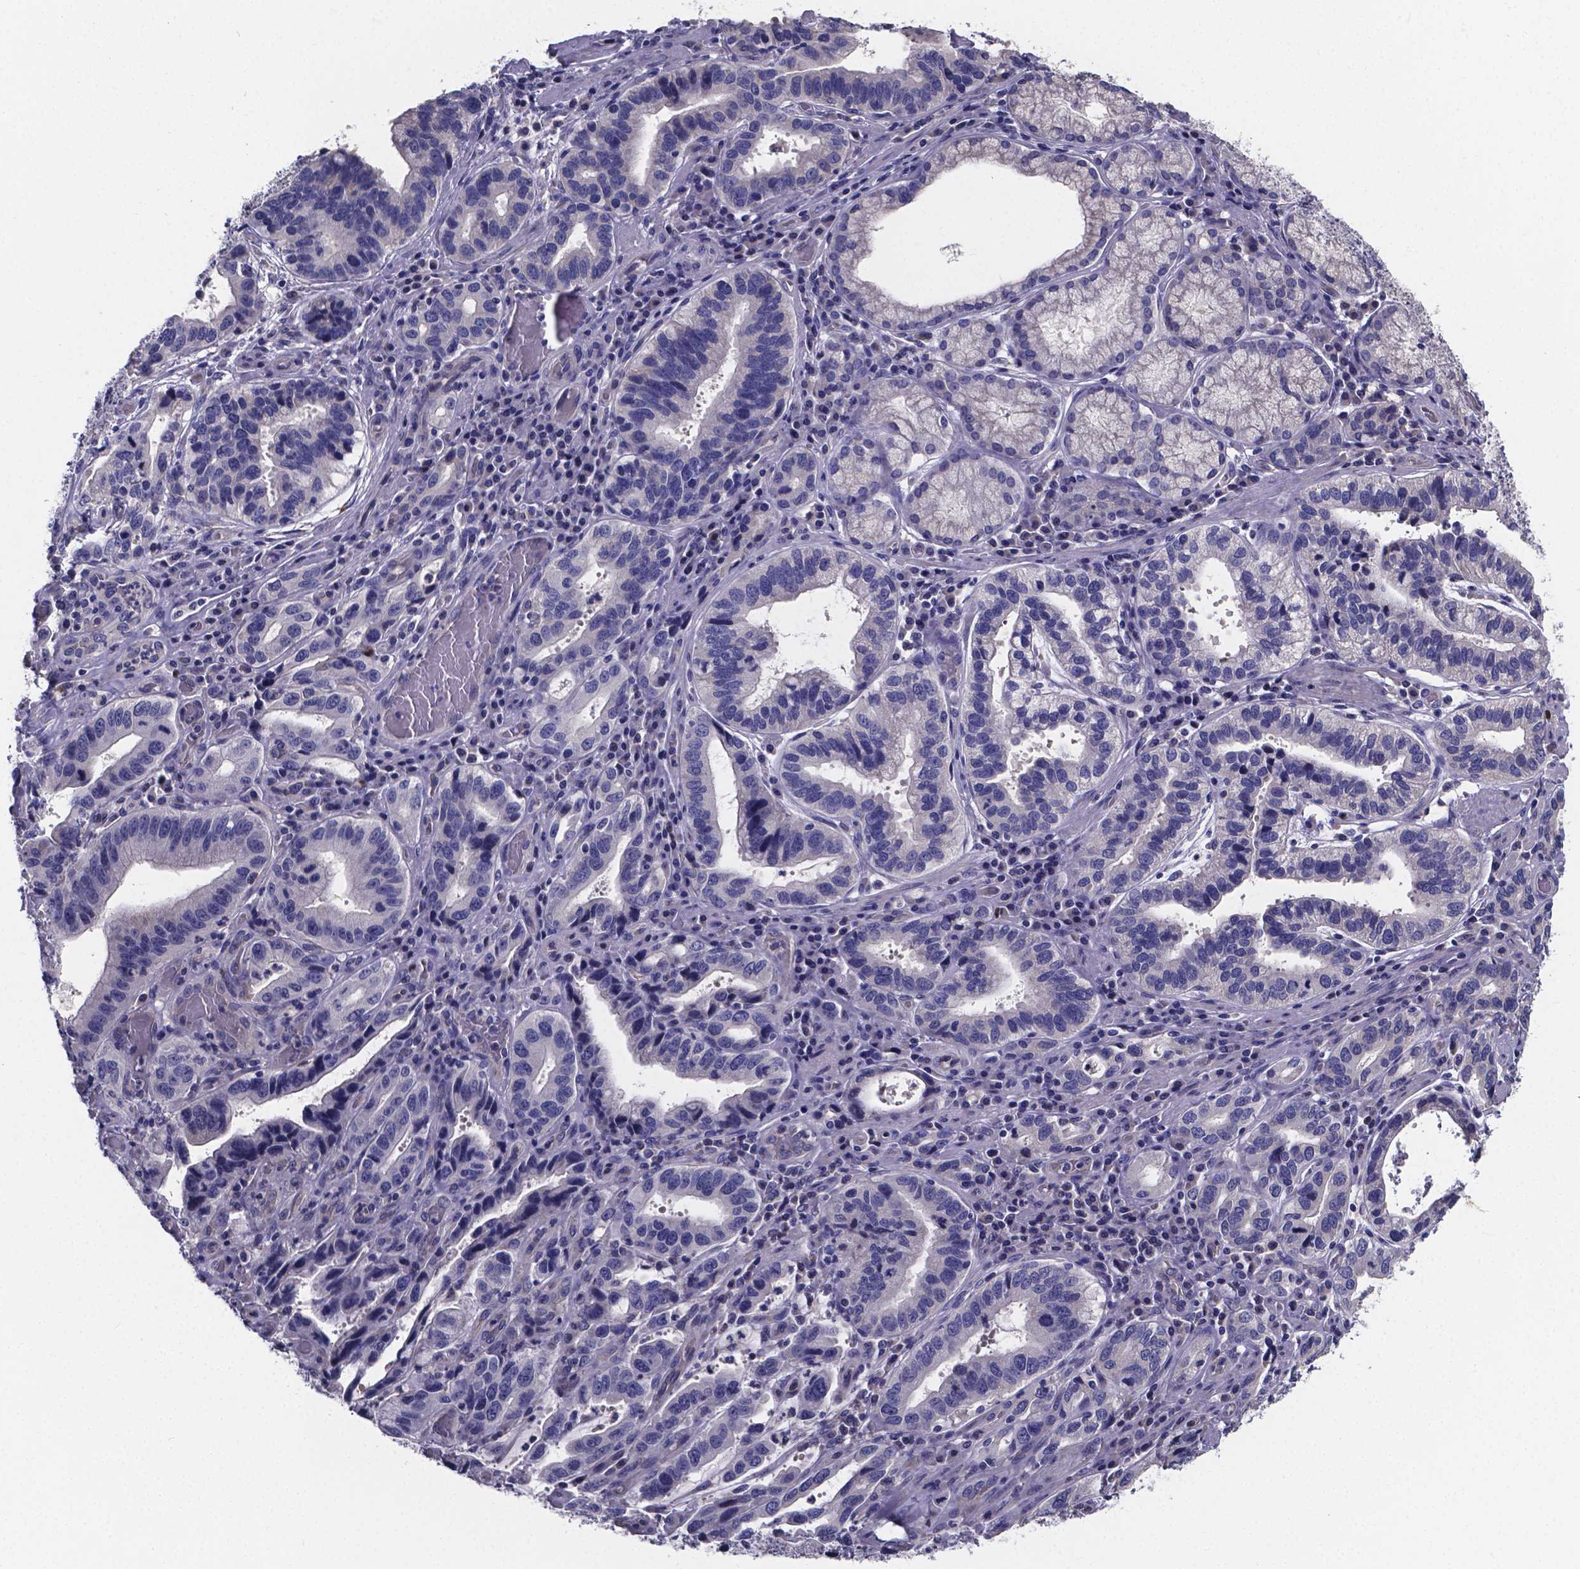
{"staining": {"intensity": "negative", "quantity": "none", "location": "none"}, "tissue": "stomach cancer", "cell_type": "Tumor cells", "image_type": "cancer", "snomed": [{"axis": "morphology", "description": "Adenocarcinoma, NOS"}, {"axis": "topography", "description": "Stomach, lower"}], "caption": "High power microscopy histopathology image of an IHC photomicrograph of adenocarcinoma (stomach), revealing no significant staining in tumor cells. (Immunohistochemistry (ihc), brightfield microscopy, high magnification).", "gene": "SFRP4", "patient": {"sex": "female", "age": 76}}